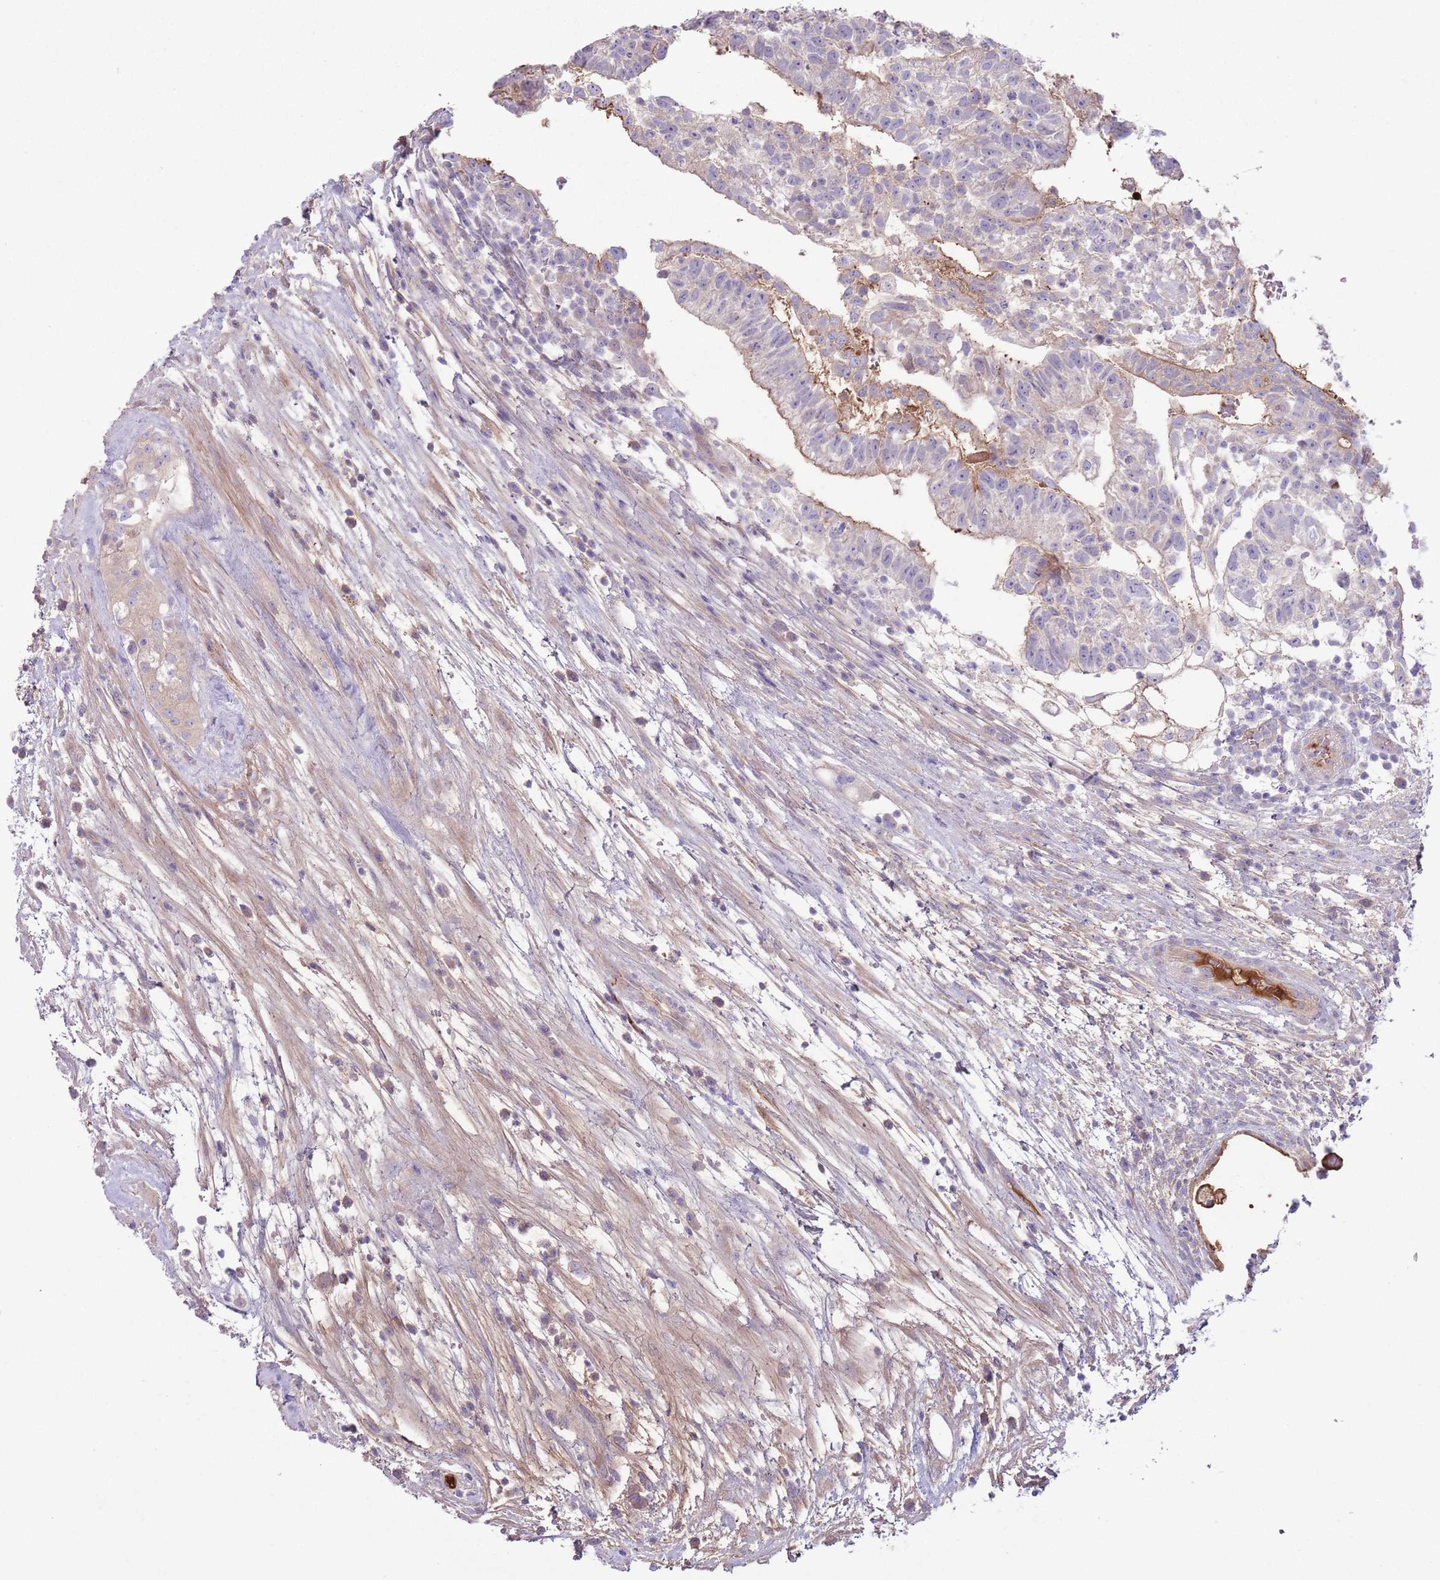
{"staining": {"intensity": "negative", "quantity": "none", "location": "none"}, "tissue": "testis cancer", "cell_type": "Tumor cells", "image_type": "cancer", "snomed": [{"axis": "morphology", "description": "Normal tissue, NOS"}, {"axis": "morphology", "description": "Carcinoma, Embryonal, NOS"}, {"axis": "topography", "description": "Testis"}], "caption": "DAB immunohistochemical staining of human testis cancer (embryonal carcinoma) displays no significant staining in tumor cells. (DAB immunohistochemistry visualized using brightfield microscopy, high magnification).", "gene": "CFH", "patient": {"sex": "male", "age": 32}}